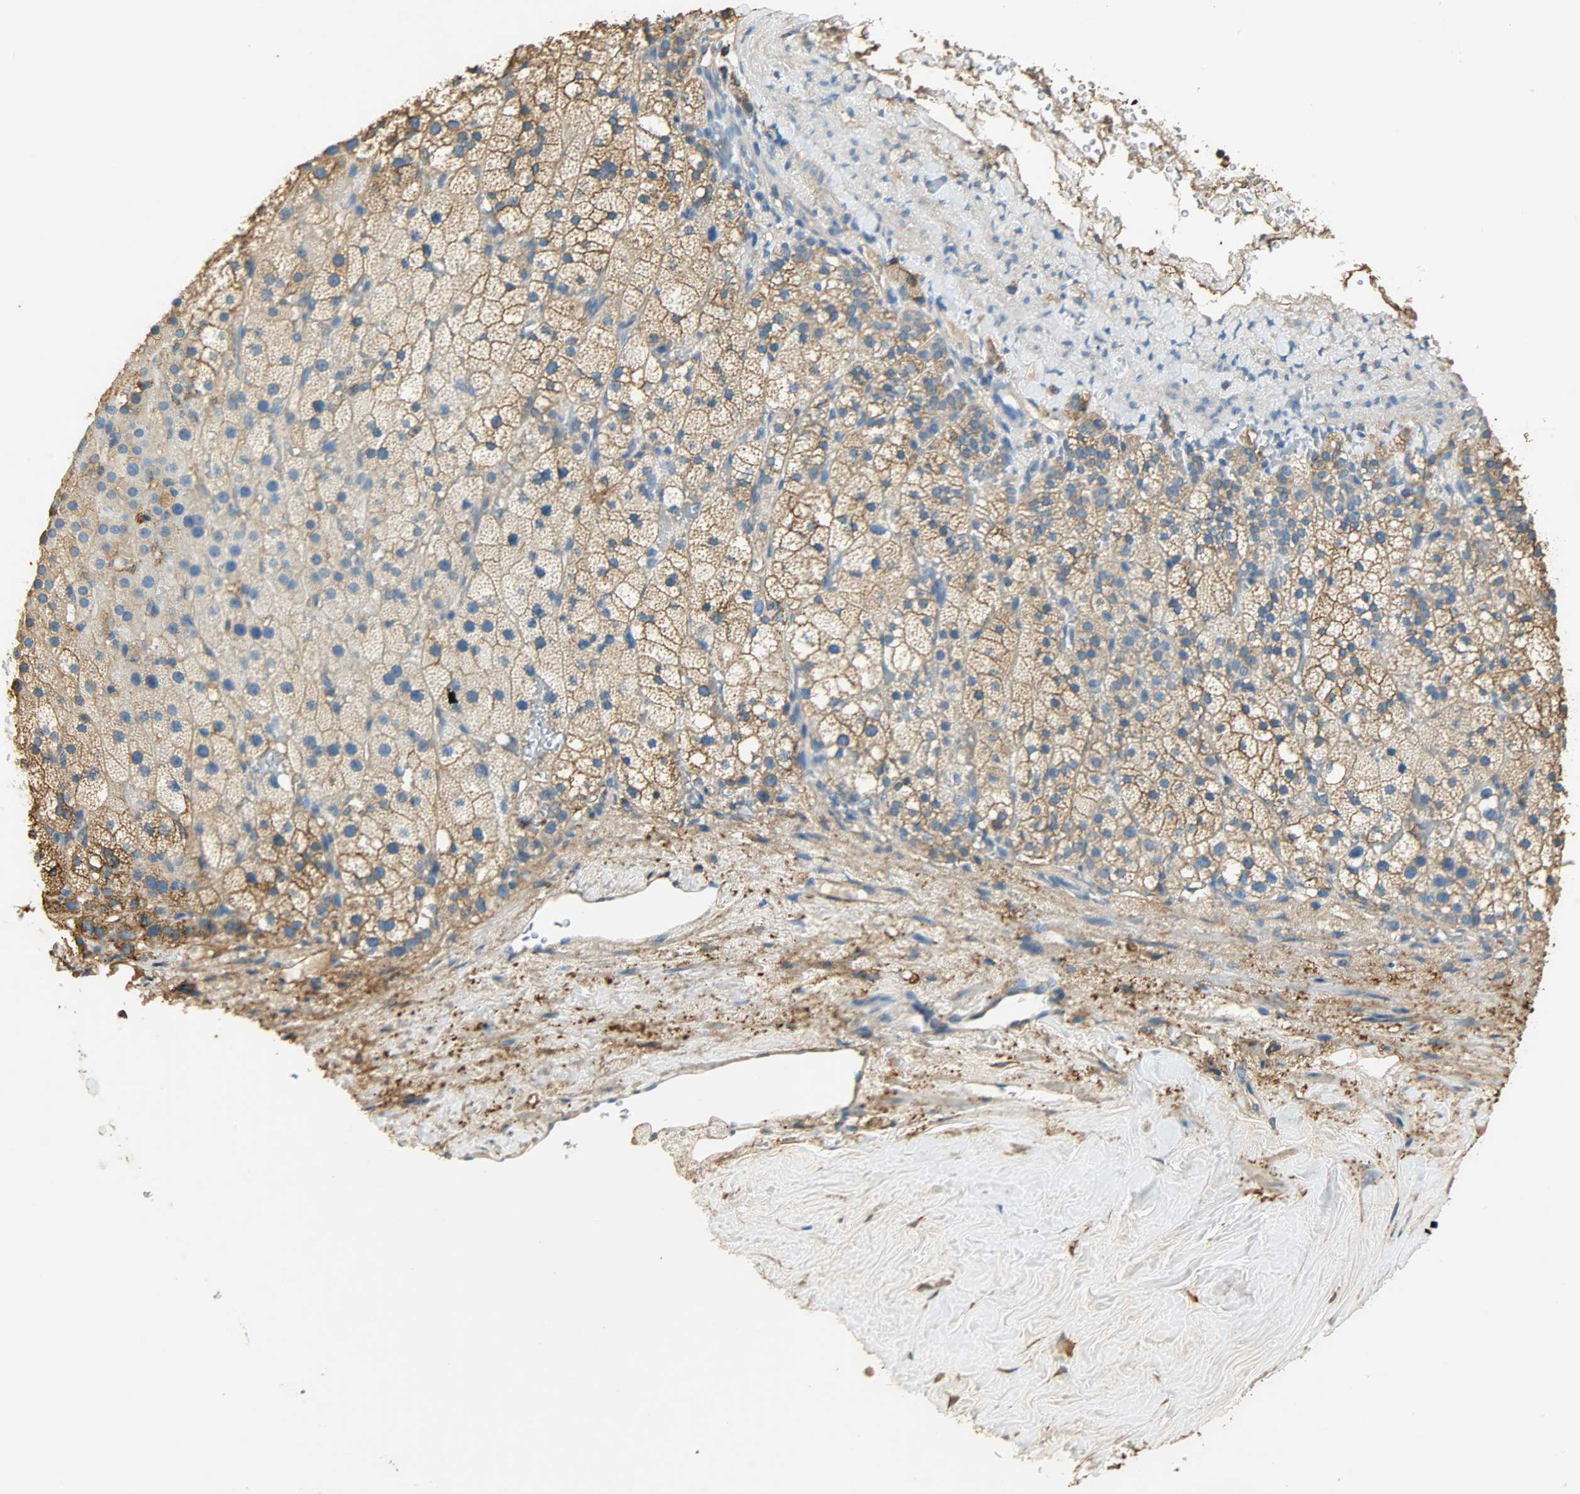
{"staining": {"intensity": "moderate", "quantity": ">75%", "location": "cytoplasmic/membranous"}, "tissue": "adrenal gland", "cell_type": "Glandular cells", "image_type": "normal", "snomed": [{"axis": "morphology", "description": "Normal tissue, NOS"}, {"axis": "topography", "description": "Adrenal gland"}], "caption": "Immunohistochemical staining of benign adrenal gland displays moderate cytoplasmic/membranous protein expression in about >75% of glandular cells.", "gene": "ANXA6", "patient": {"sex": "male", "age": 35}}